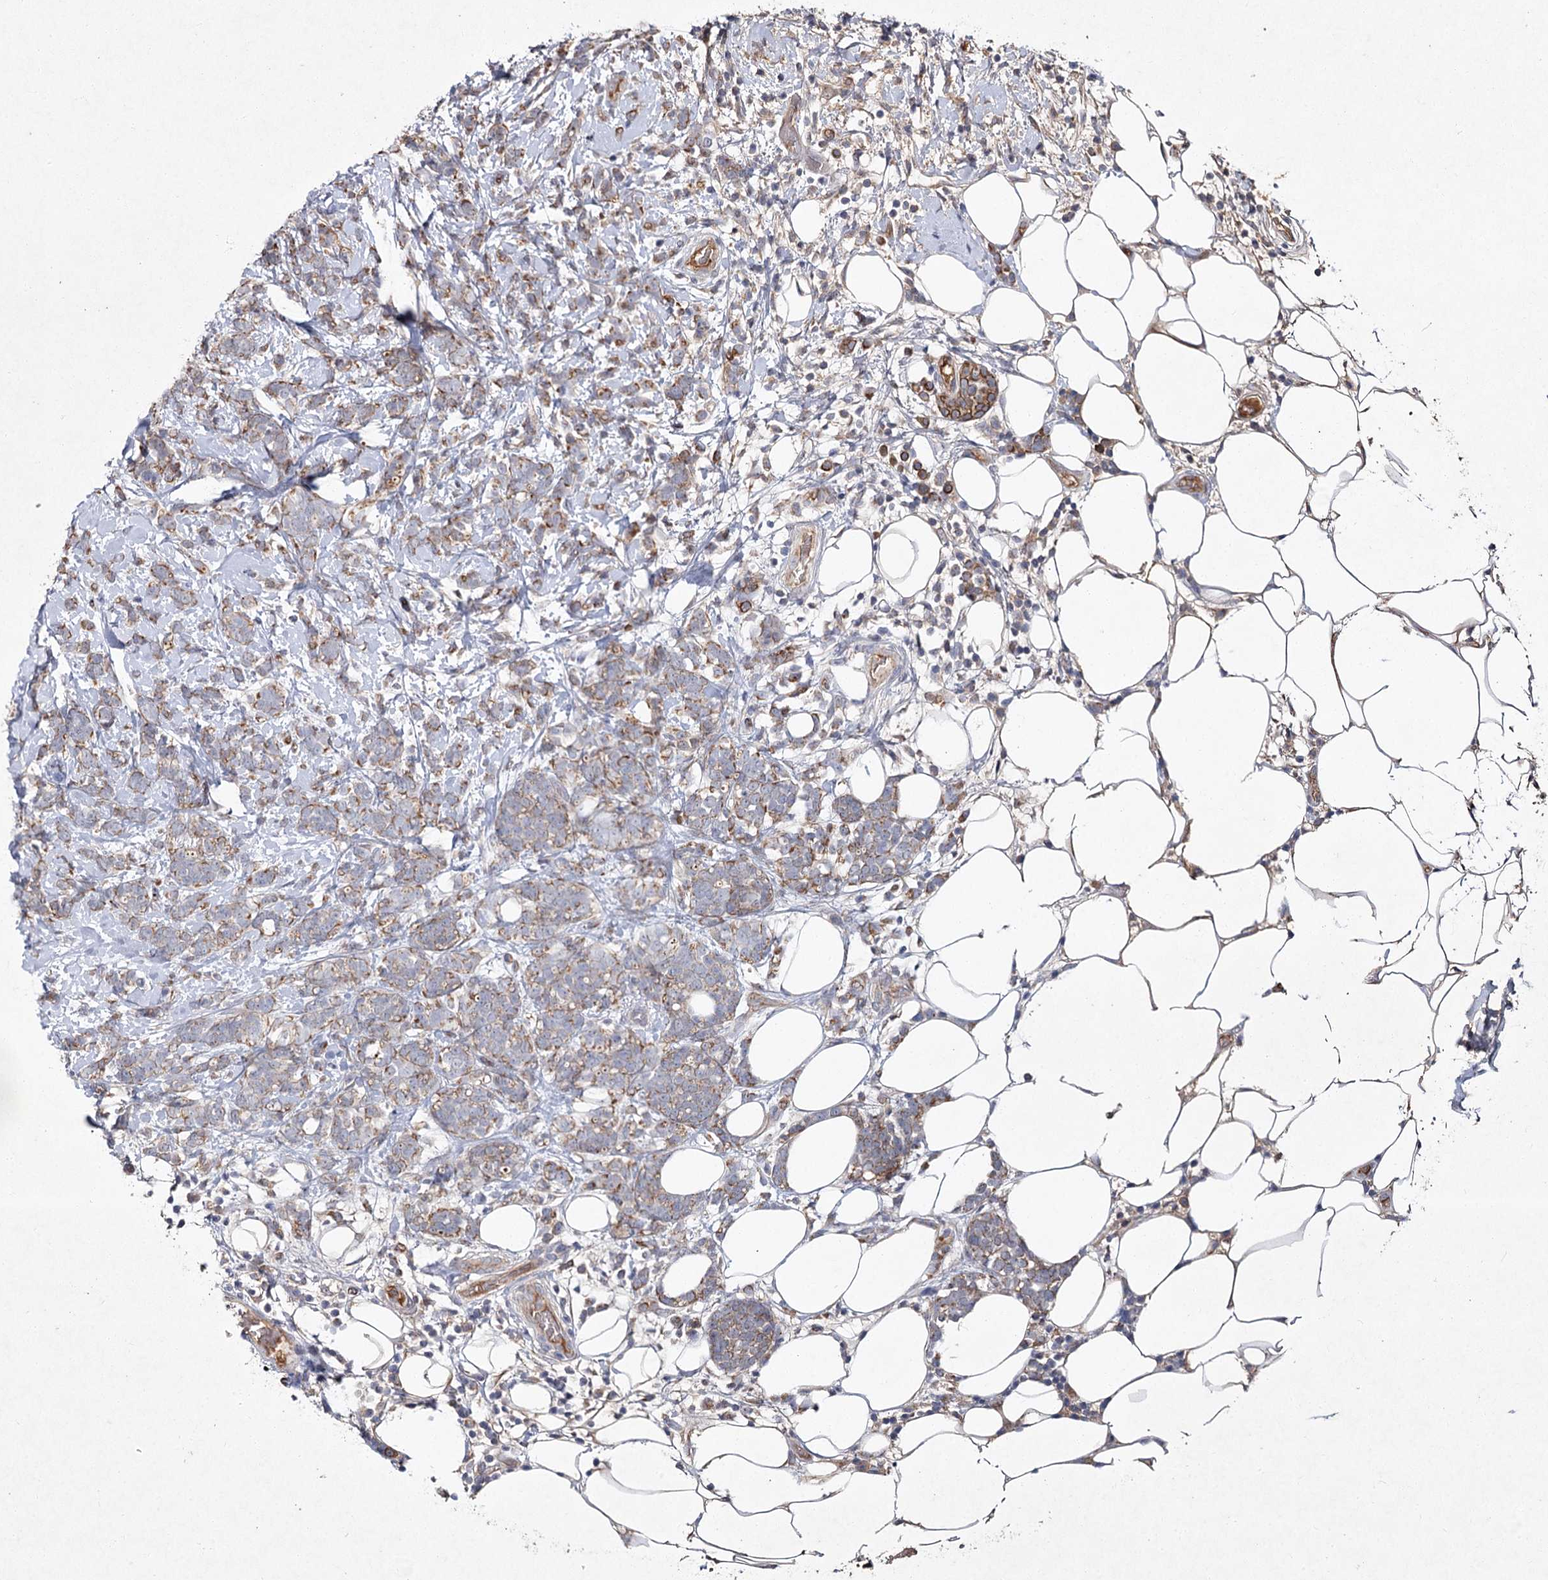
{"staining": {"intensity": "moderate", "quantity": "25%-75%", "location": "cytoplasmic/membranous"}, "tissue": "breast cancer", "cell_type": "Tumor cells", "image_type": "cancer", "snomed": [{"axis": "morphology", "description": "Lobular carcinoma"}, {"axis": "topography", "description": "Breast"}], "caption": "There is medium levels of moderate cytoplasmic/membranous positivity in tumor cells of breast lobular carcinoma, as demonstrated by immunohistochemical staining (brown color).", "gene": "MFN1", "patient": {"sex": "female", "age": 58}}